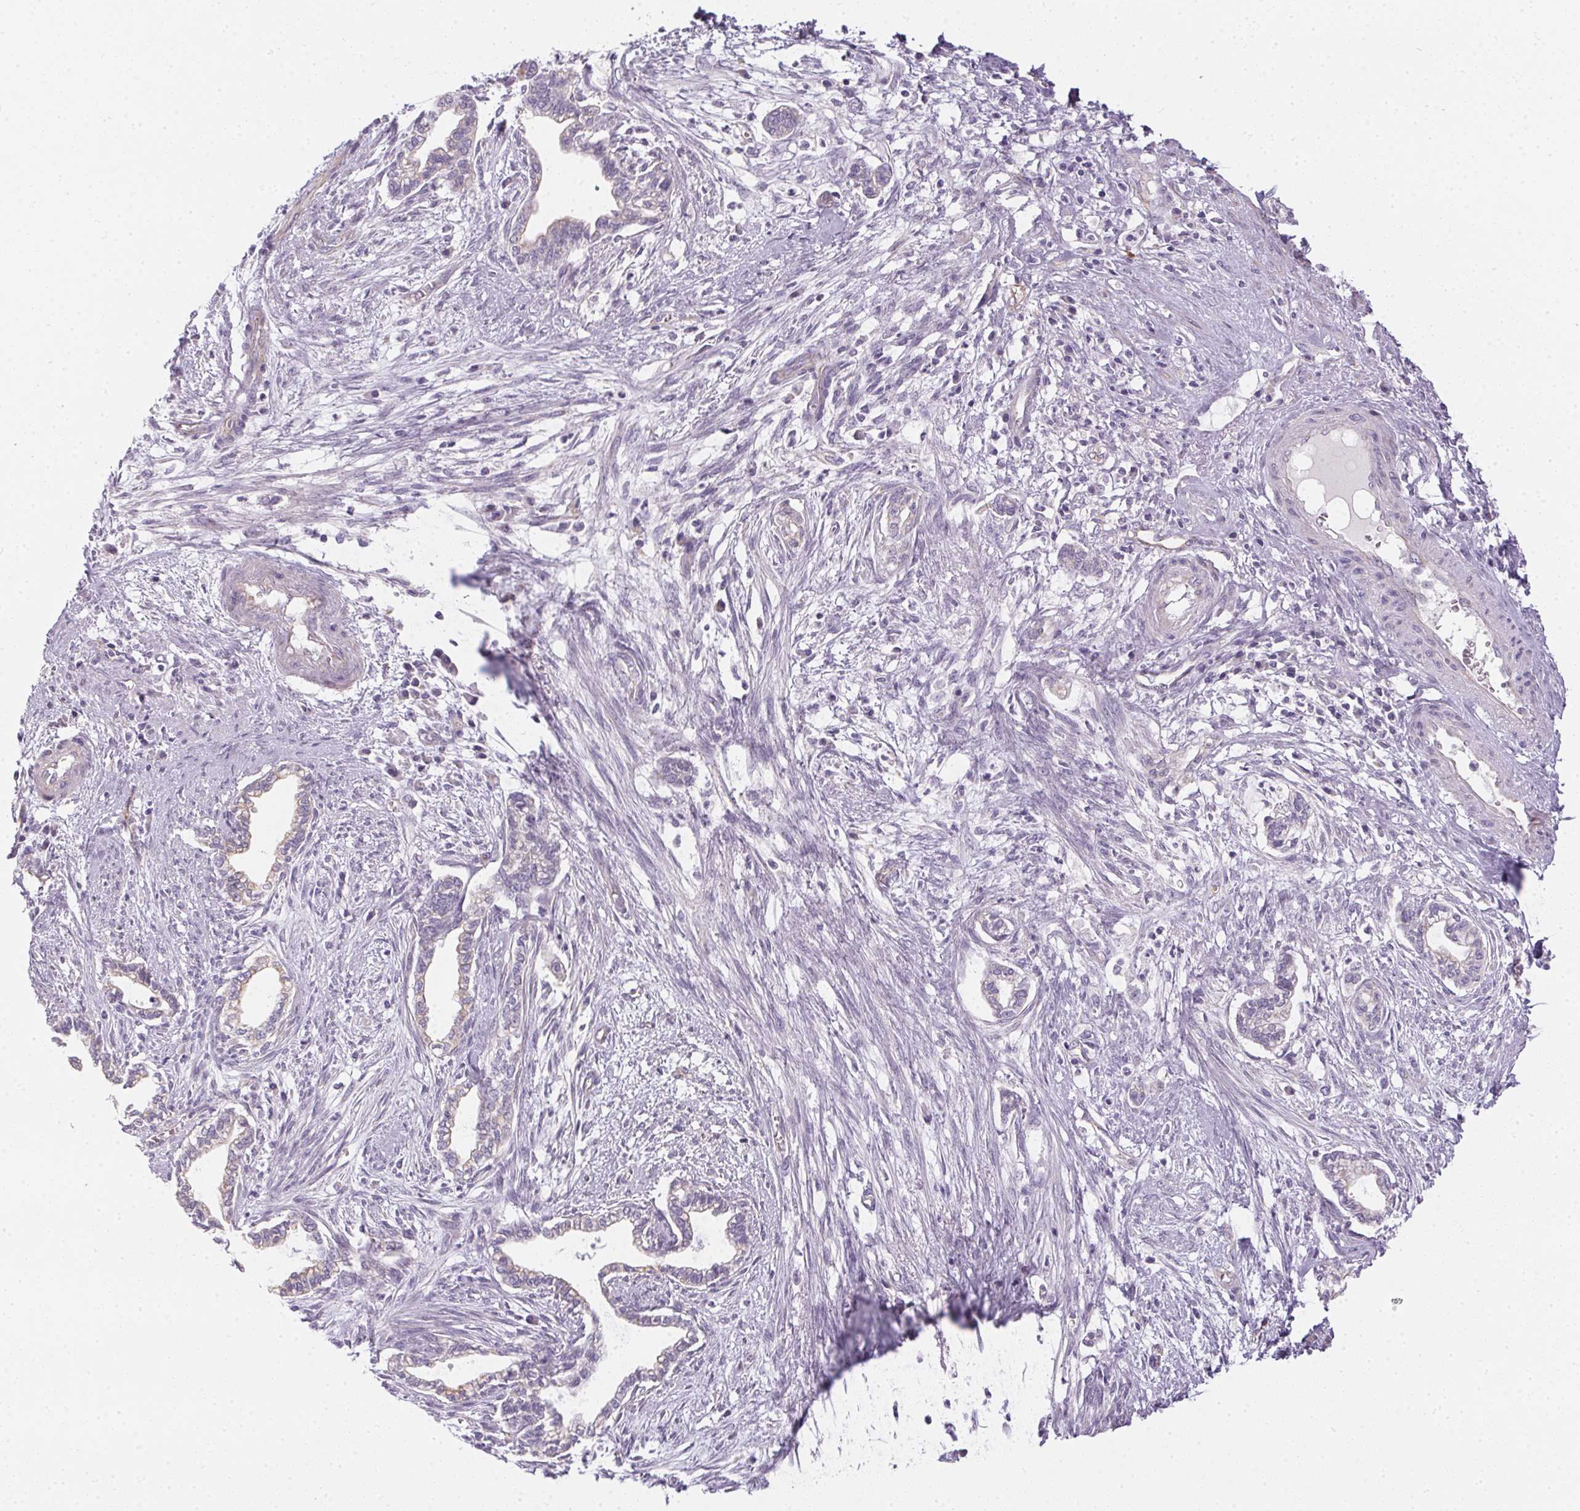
{"staining": {"intensity": "negative", "quantity": "none", "location": "none"}, "tissue": "cervical cancer", "cell_type": "Tumor cells", "image_type": "cancer", "snomed": [{"axis": "morphology", "description": "Adenocarcinoma, NOS"}, {"axis": "topography", "description": "Cervix"}], "caption": "DAB immunohistochemical staining of human adenocarcinoma (cervical) displays no significant staining in tumor cells.", "gene": "SMYD1", "patient": {"sex": "female", "age": 62}}